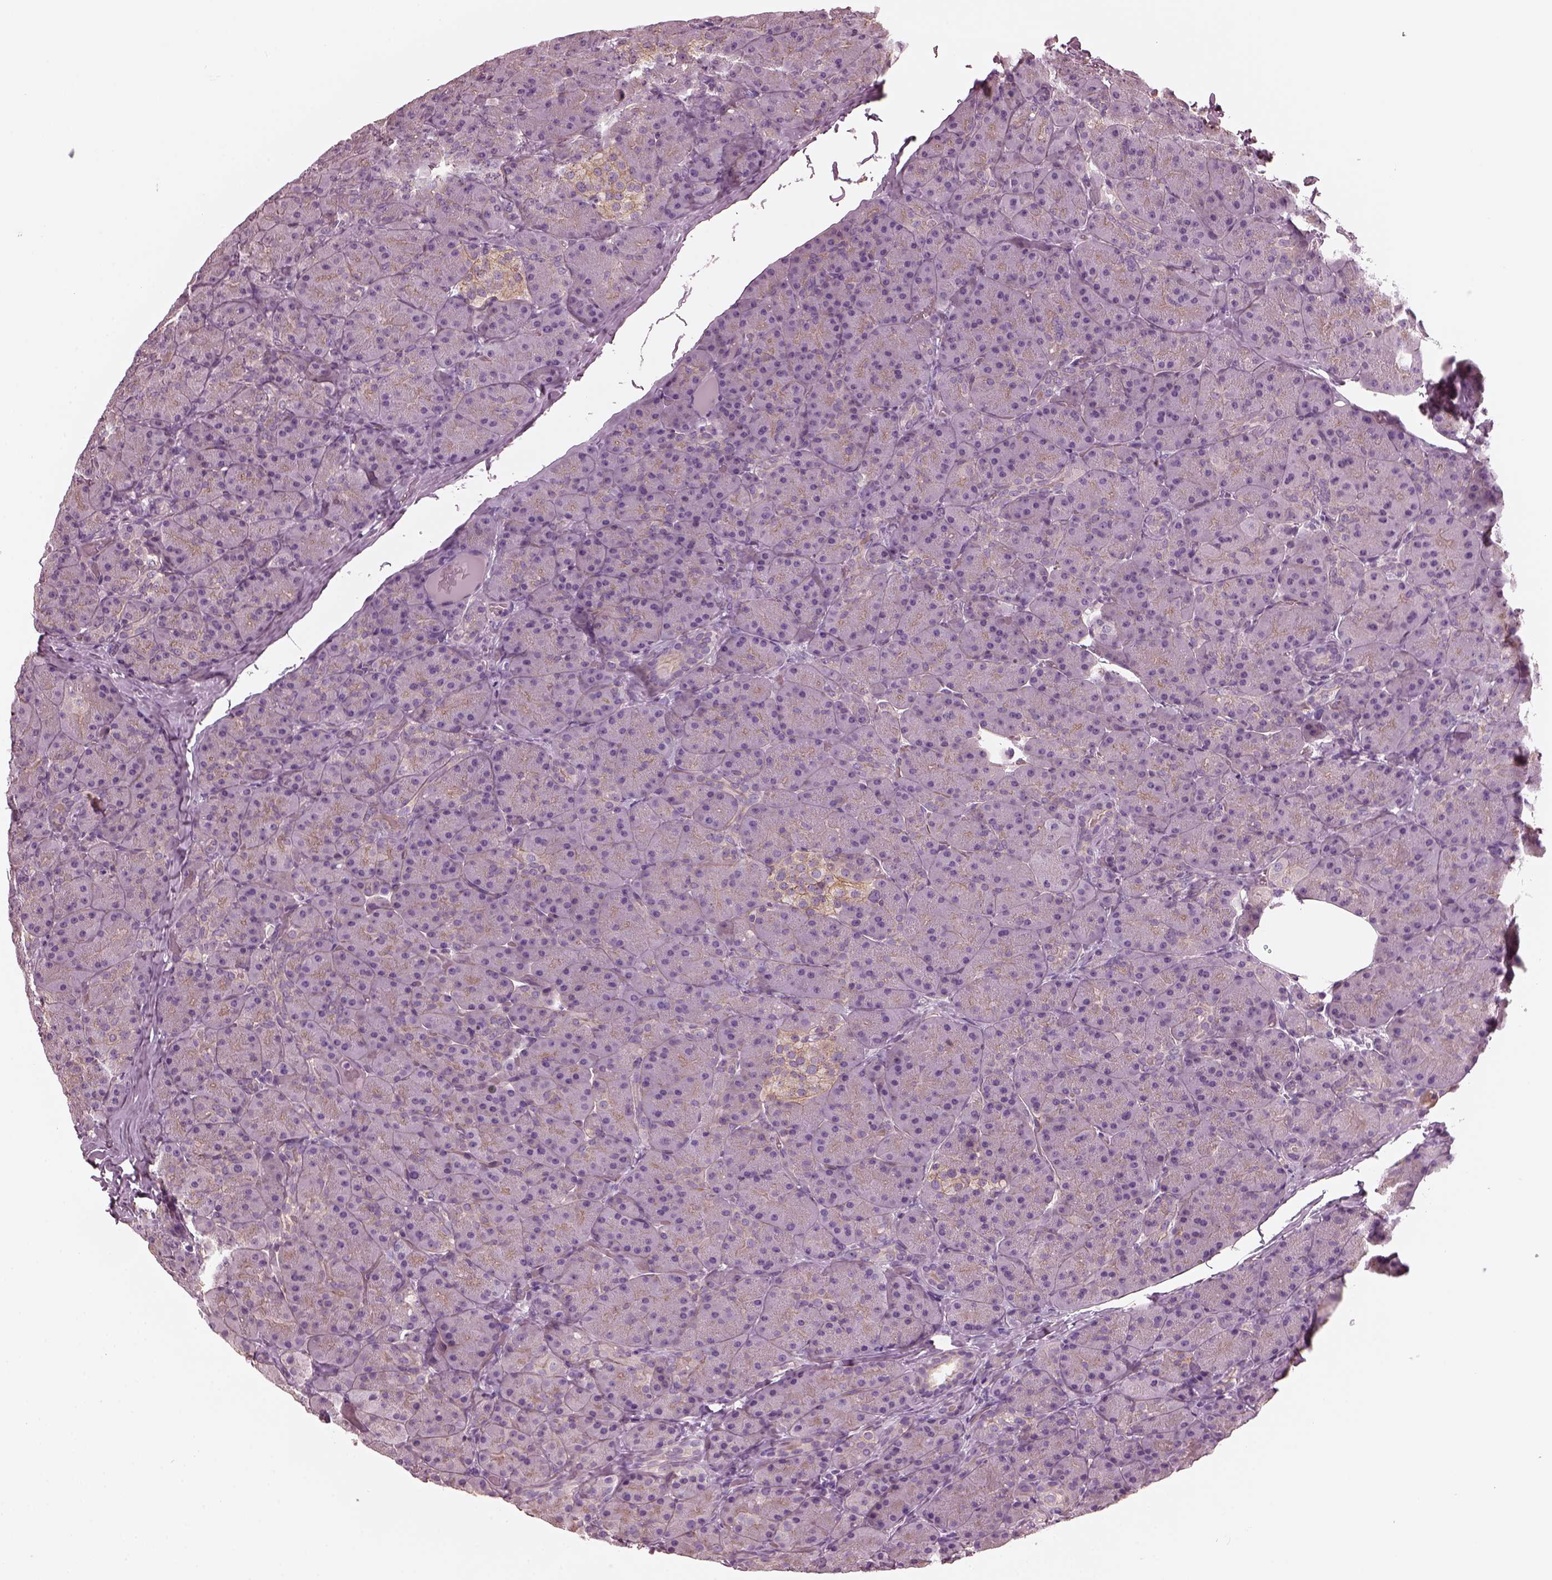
{"staining": {"intensity": "weak", "quantity": ">75%", "location": "cytoplasmic/membranous"}, "tissue": "pancreas", "cell_type": "Exocrine glandular cells", "image_type": "normal", "snomed": [{"axis": "morphology", "description": "Normal tissue, NOS"}, {"axis": "topography", "description": "Pancreas"}], "caption": "An immunohistochemistry (IHC) micrograph of normal tissue is shown. Protein staining in brown highlights weak cytoplasmic/membranous positivity in pancreas within exocrine glandular cells. (DAB IHC with brightfield microscopy, high magnification).", "gene": "ODAD1", "patient": {"sex": "male", "age": 57}}